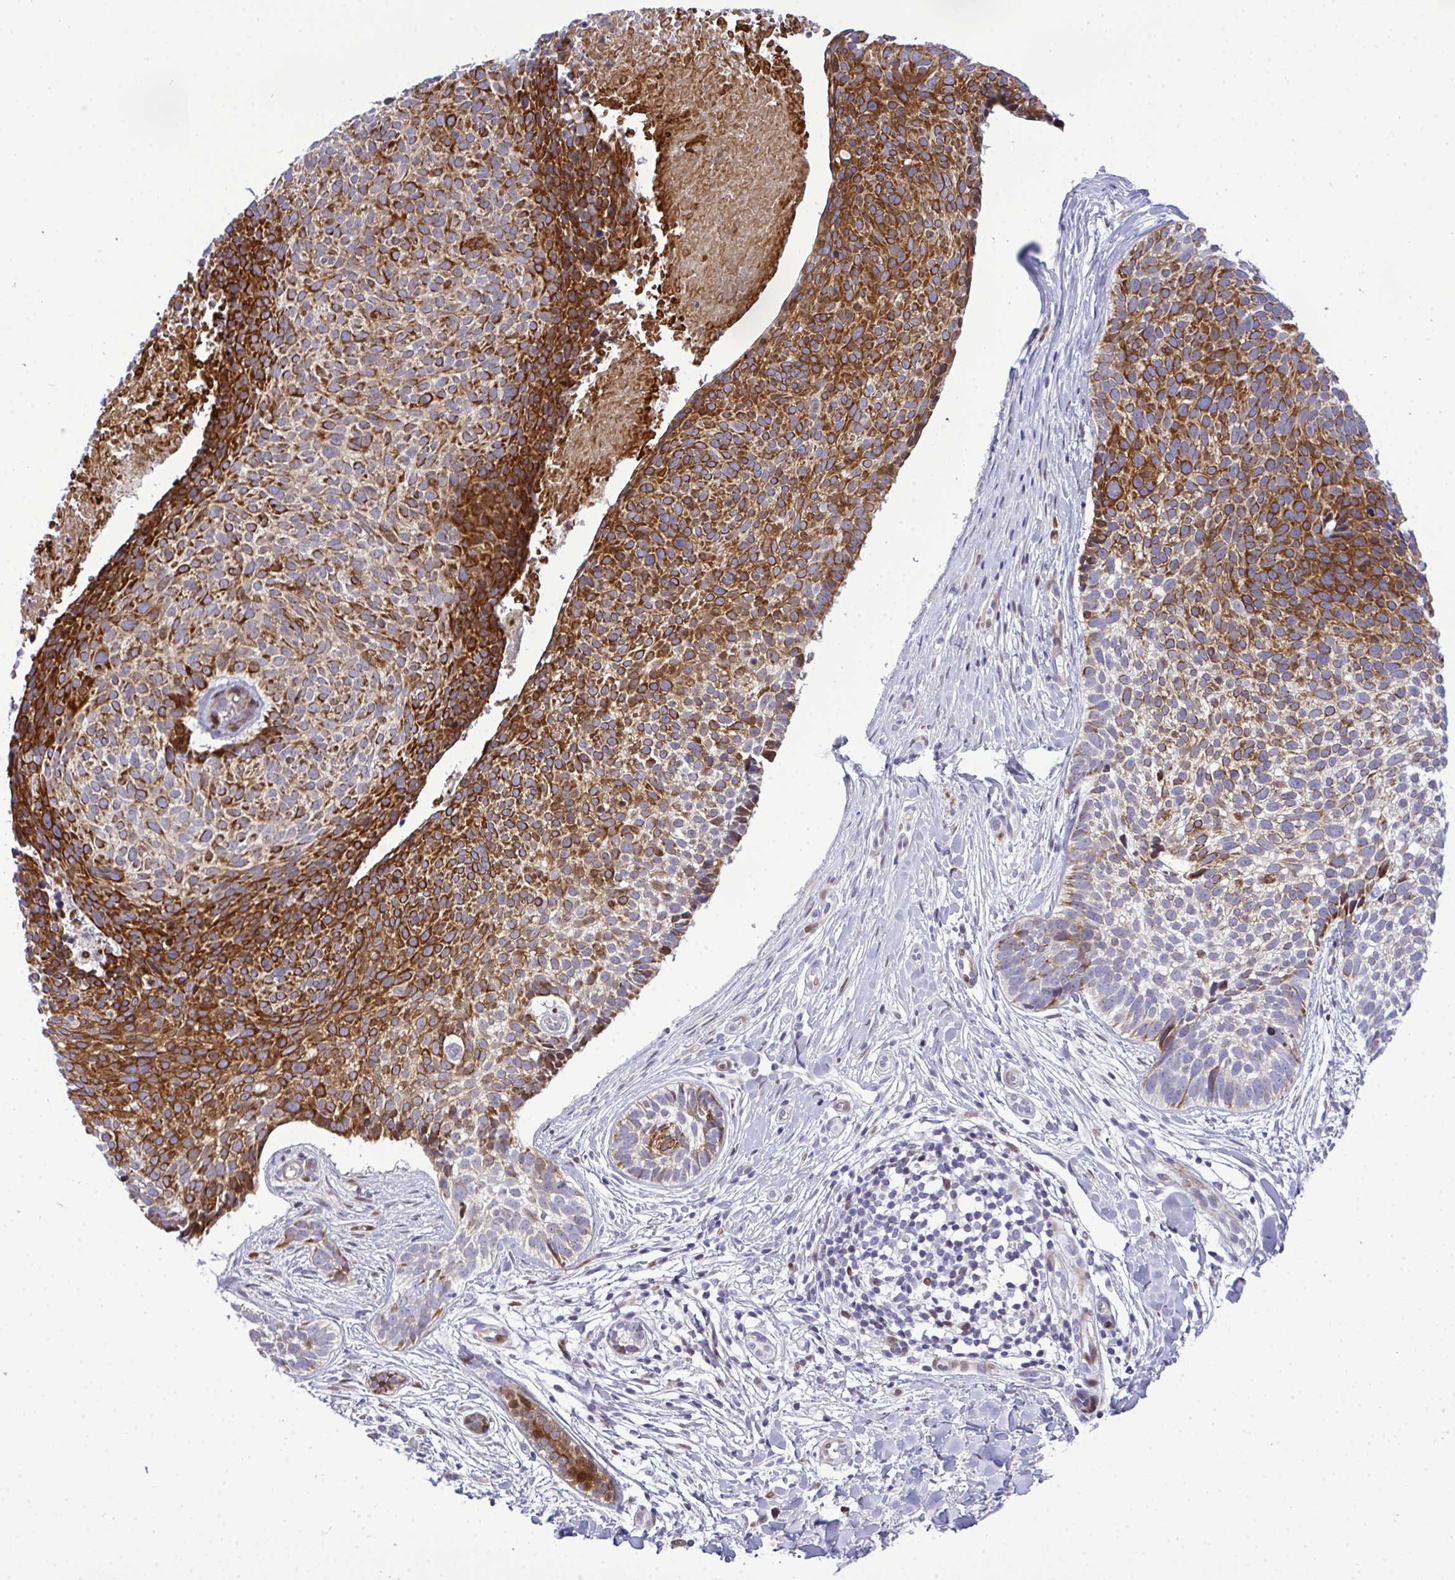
{"staining": {"intensity": "strong", "quantity": ">75%", "location": "cytoplasmic/membranous"}, "tissue": "skin cancer", "cell_type": "Tumor cells", "image_type": "cancer", "snomed": [{"axis": "morphology", "description": "Basal cell carcinoma"}, {"axis": "topography", "description": "Skin"}, {"axis": "topography", "description": "Skin of back"}], "caption": "Skin cancer (basal cell carcinoma) stained for a protein demonstrates strong cytoplasmic/membranous positivity in tumor cells.", "gene": "CASTOR2", "patient": {"sex": "male", "age": 81}}